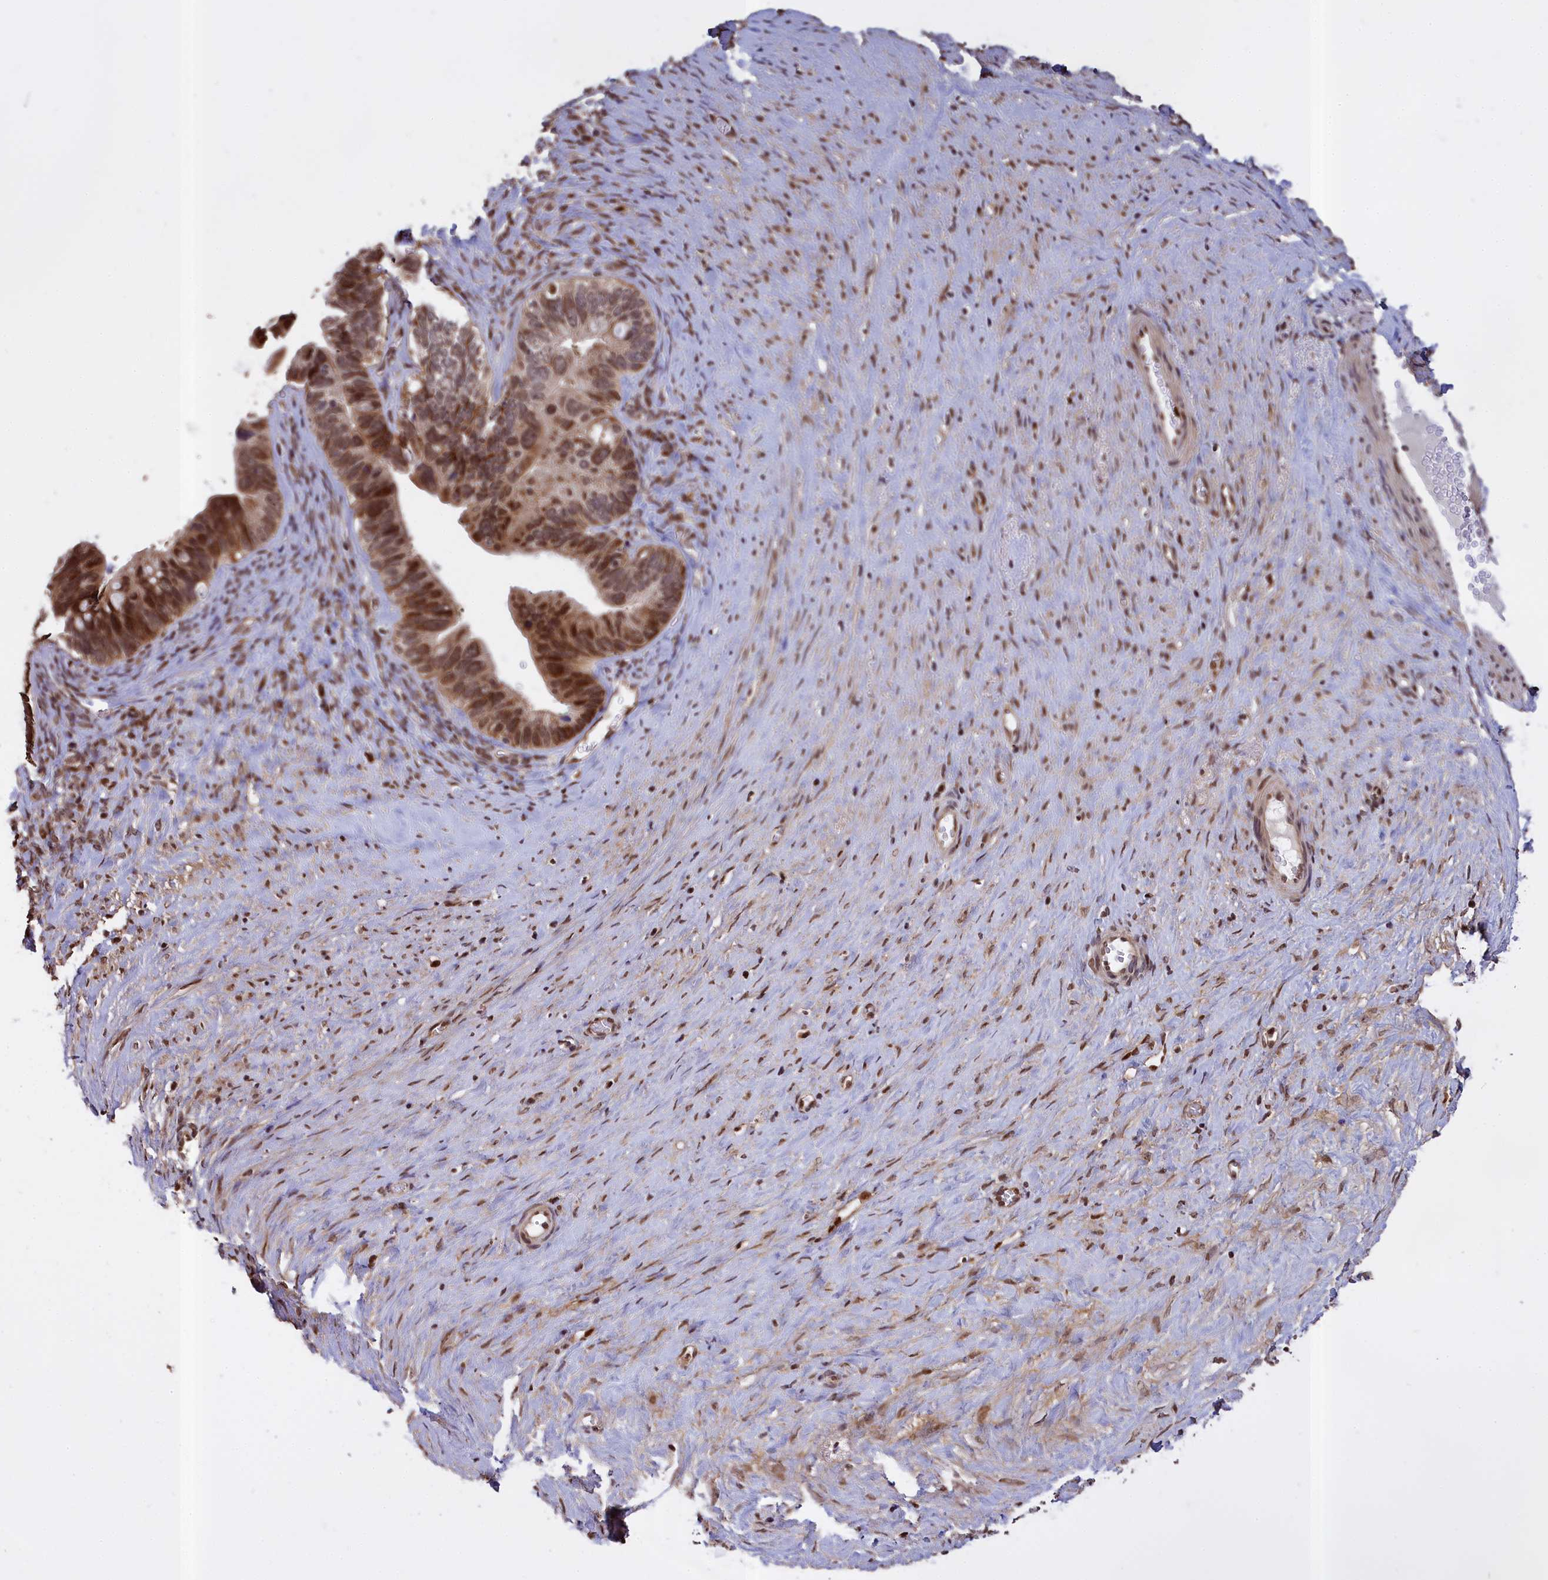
{"staining": {"intensity": "moderate", "quantity": ">75%", "location": "cytoplasmic/membranous,nuclear"}, "tissue": "ovarian cancer", "cell_type": "Tumor cells", "image_type": "cancer", "snomed": [{"axis": "morphology", "description": "Cystadenocarcinoma, serous, NOS"}, {"axis": "topography", "description": "Ovary"}], "caption": "Tumor cells exhibit moderate cytoplasmic/membranous and nuclear expression in approximately >75% of cells in ovarian cancer. (Stains: DAB (3,3'-diaminobenzidine) in brown, nuclei in blue, Microscopy: brightfield microscopy at high magnification).", "gene": "RELB", "patient": {"sex": "female", "age": 56}}